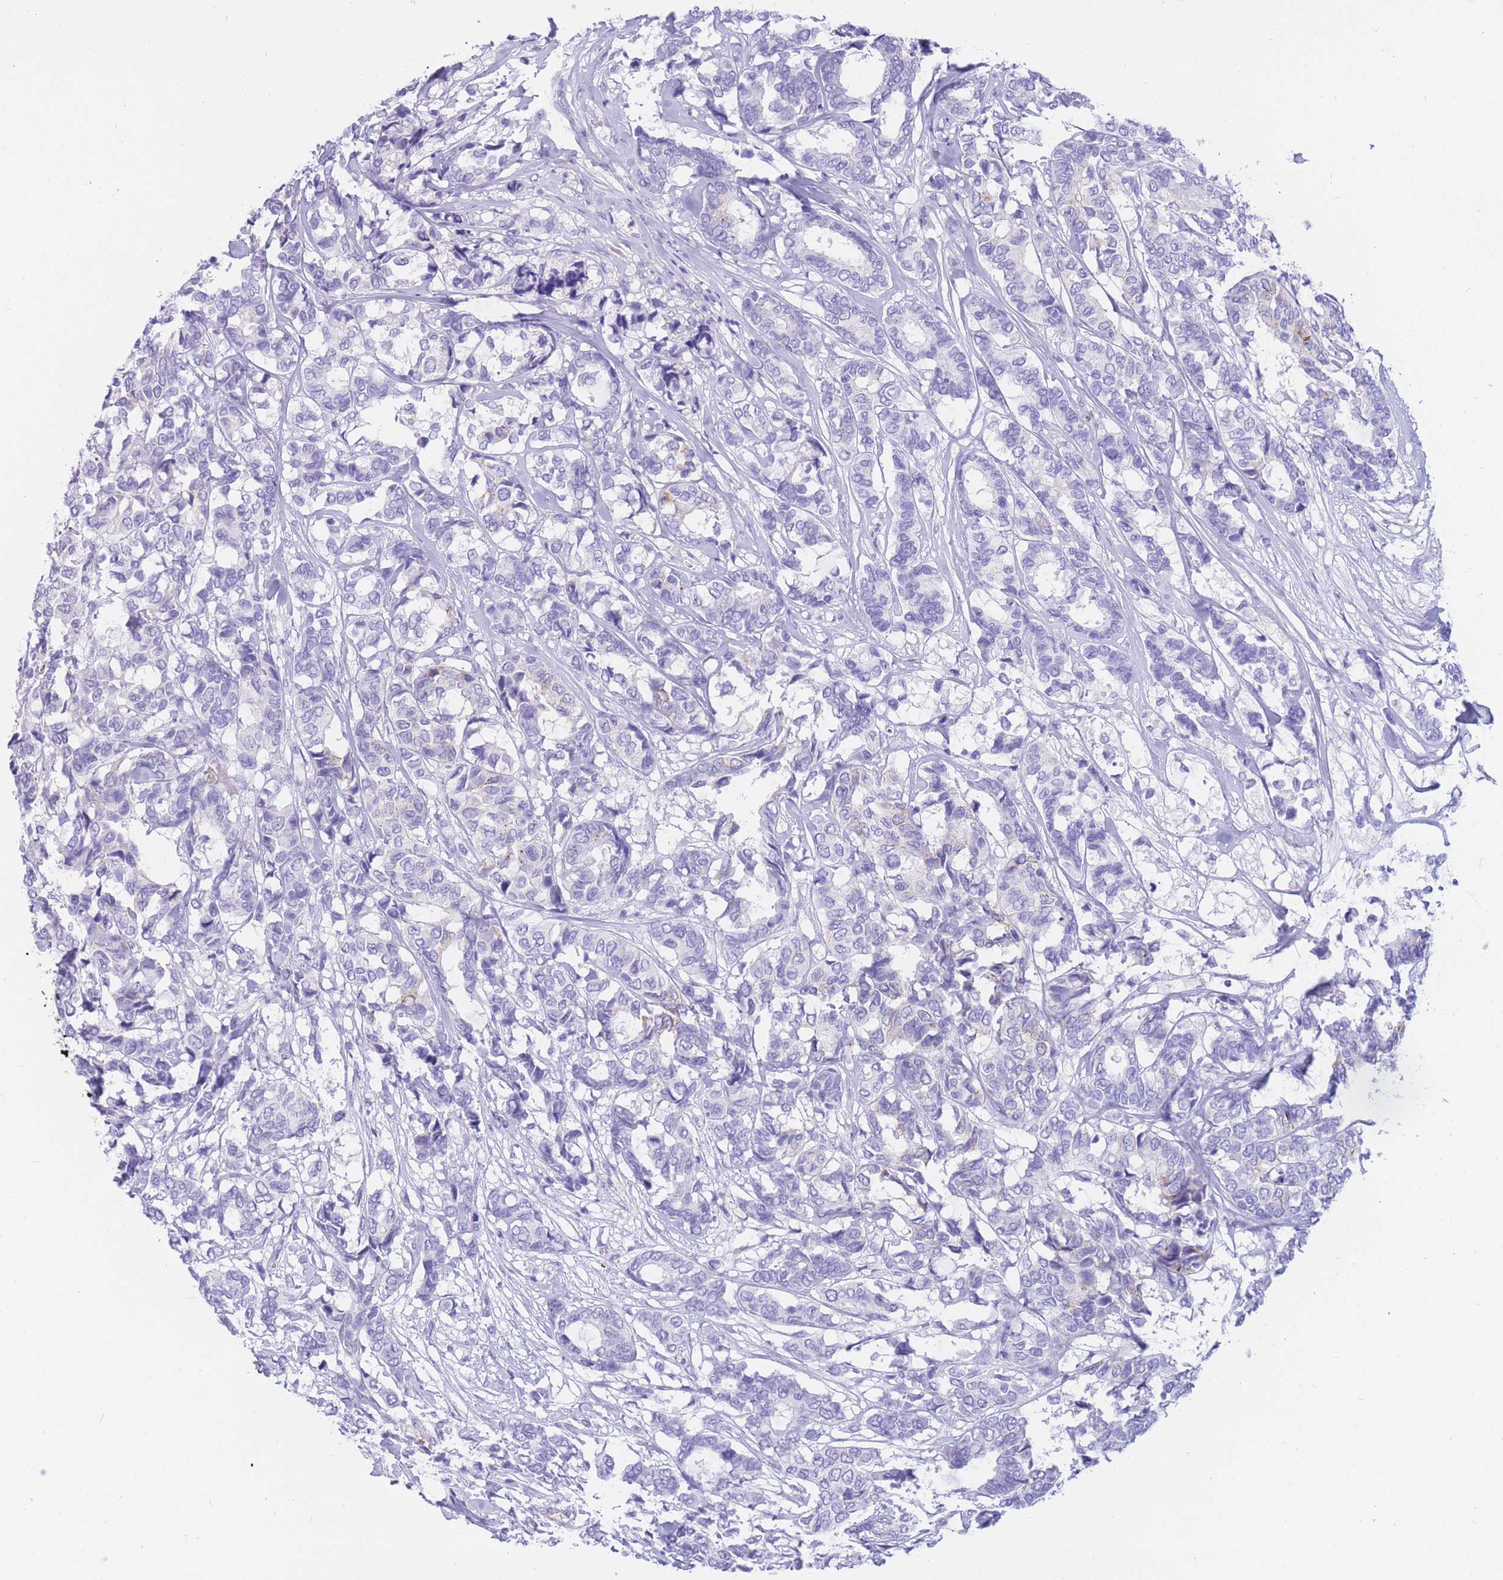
{"staining": {"intensity": "negative", "quantity": "none", "location": "none"}, "tissue": "breast cancer", "cell_type": "Tumor cells", "image_type": "cancer", "snomed": [{"axis": "morphology", "description": "Duct carcinoma"}, {"axis": "topography", "description": "Breast"}], "caption": "DAB (3,3'-diaminobenzidine) immunohistochemical staining of breast intraductal carcinoma exhibits no significant positivity in tumor cells.", "gene": "SULT1A1", "patient": {"sex": "female", "age": 87}}